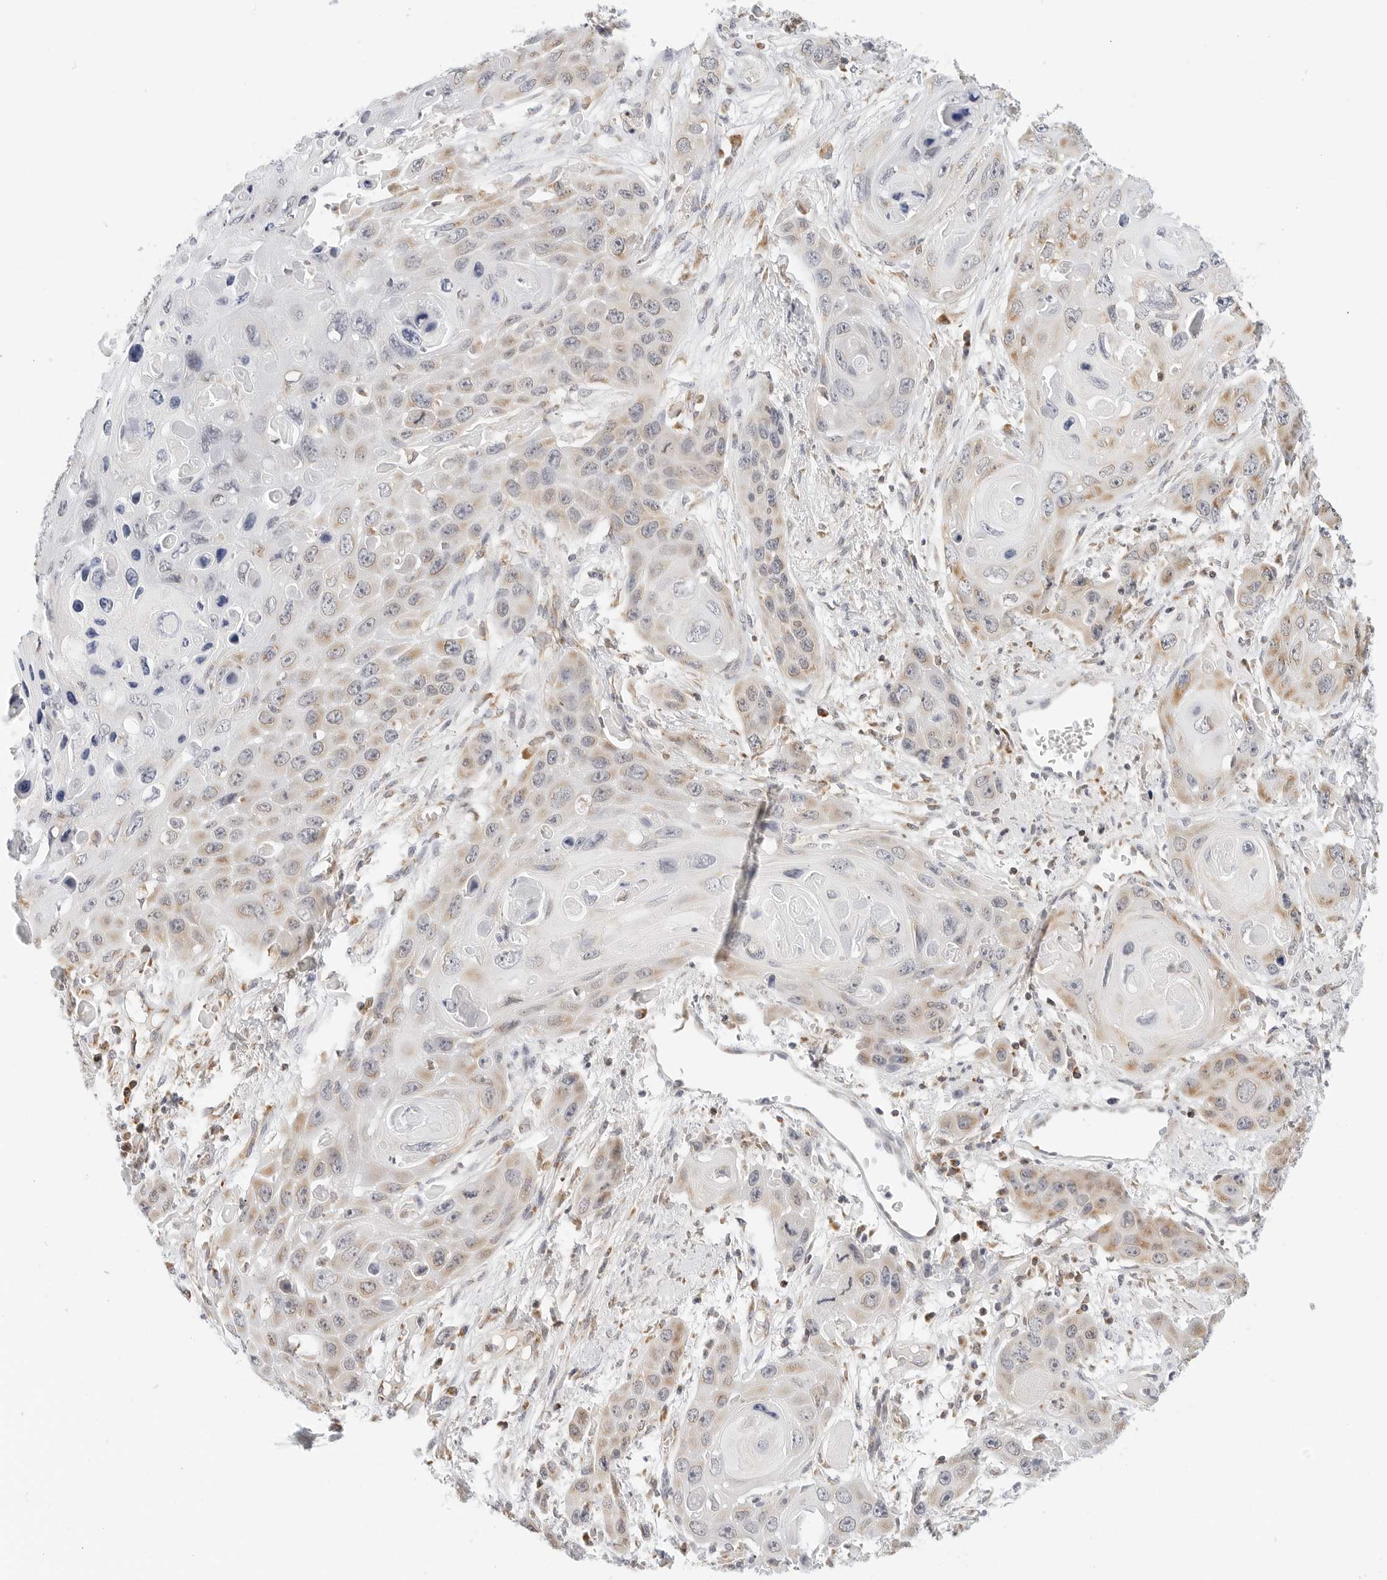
{"staining": {"intensity": "moderate", "quantity": "<25%", "location": "cytoplasmic/membranous"}, "tissue": "skin cancer", "cell_type": "Tumor cells", "image_type": "cancer", "snomed": [{"axis": "morphology", "description": "Squamous cell carcinoma, NOS"}, {"axis": "topography", "description": "Skin"}], "caption": "Approximately <25% of tumor cells in human skin cancer demonstrate moderate cytoplasmic/membranous protein positivity as visualized by brown immunohistochemical staining.", "gene": "ATL1", "patient": {"sex": "male", "age": 55}}